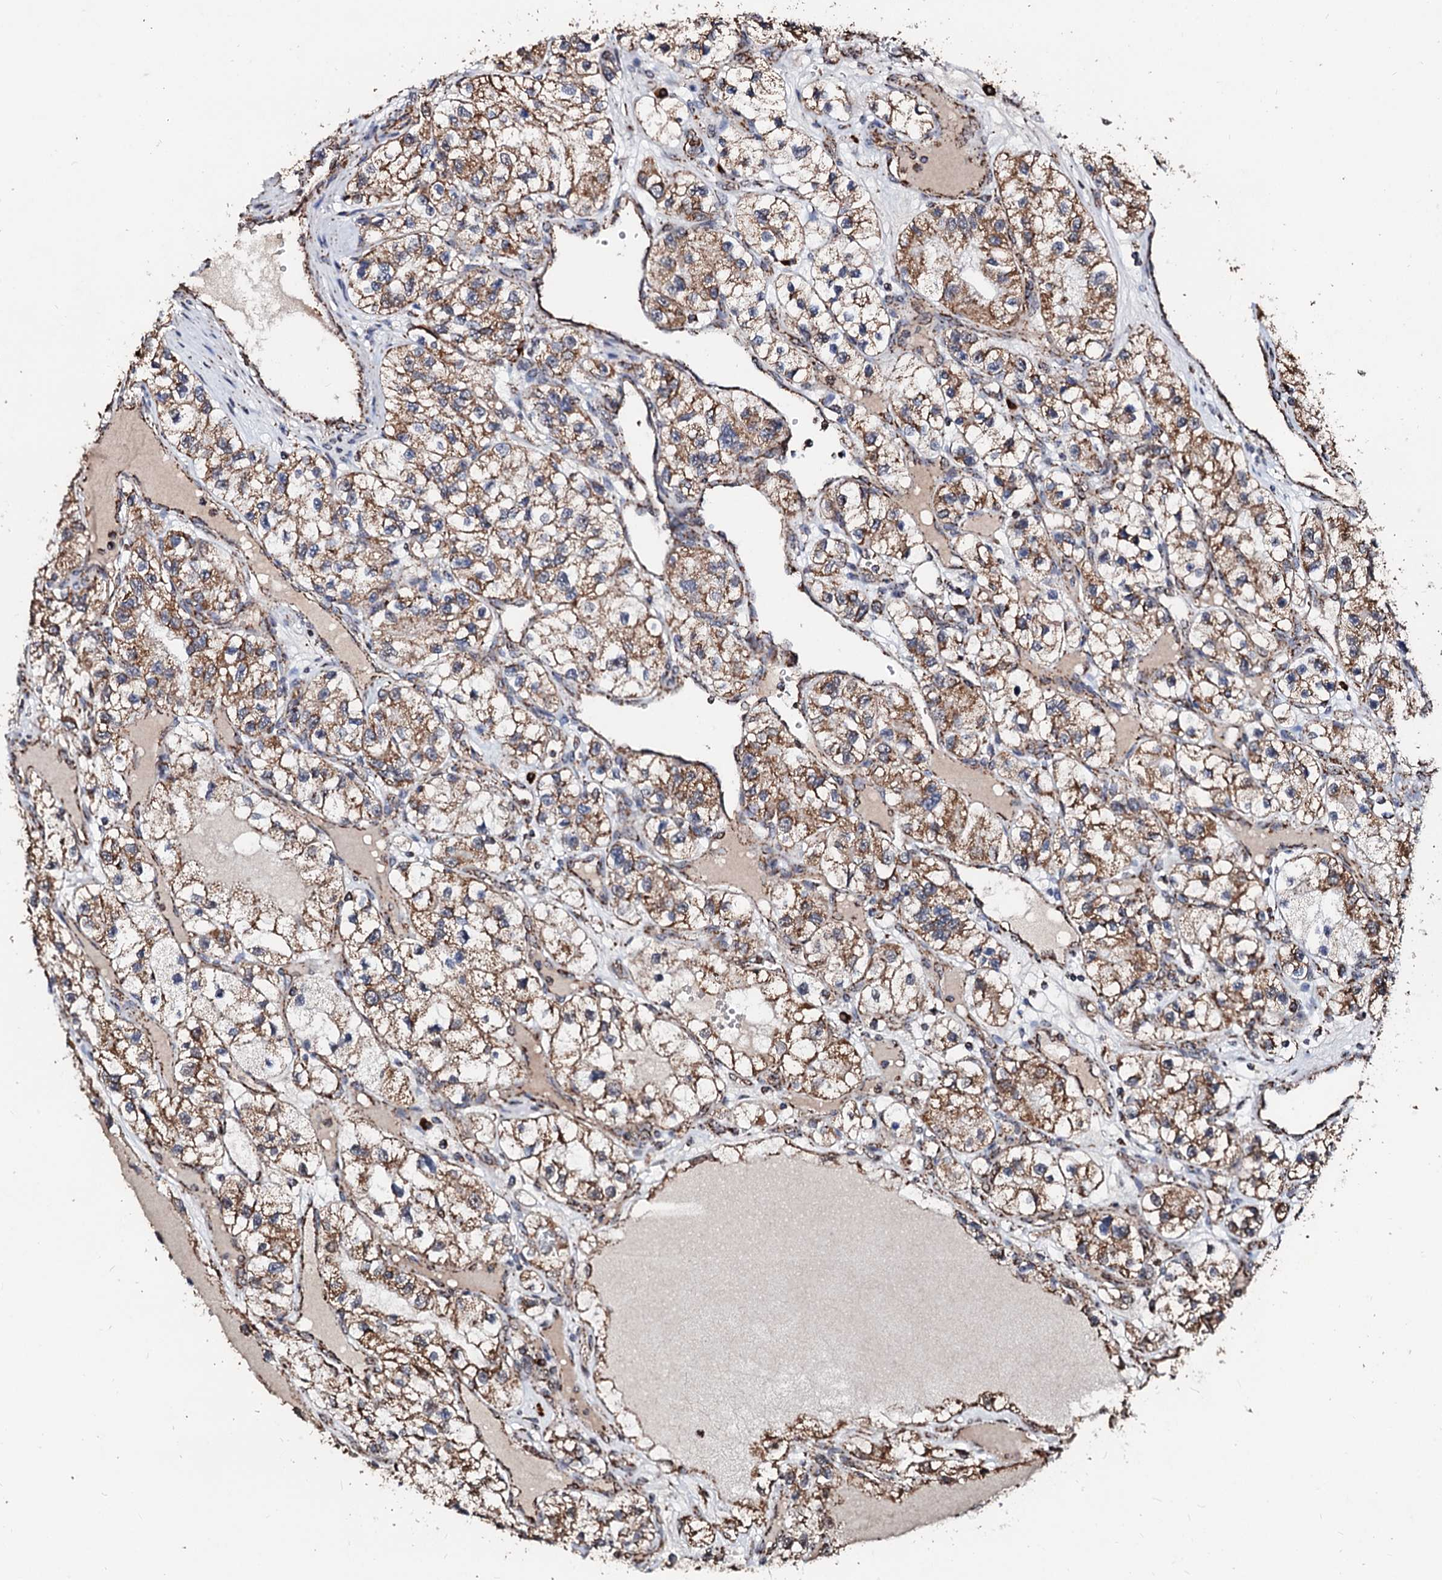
{"staining": {"intensity": "moderate", "quantity": ">75%", "location": "cytoplasmic/membranous"}, "tissue": "renal cancer", "cell_type": "Tumor cells", "image_type": "cancer", "snomed": [{"axis": "morphology", "description": "Adenocarcinoma, NOS"}, {"axis": "topography", "description": "Kidney"}], "caption": "Renal adenocarcinoma stained for a protein reveals moderate cytoplasmic/membranous positivity in tumor cells. Nuclei are stained in blue.", "gene": "SECISBP2L", "patient": {"sex": "female", "age": 57}}